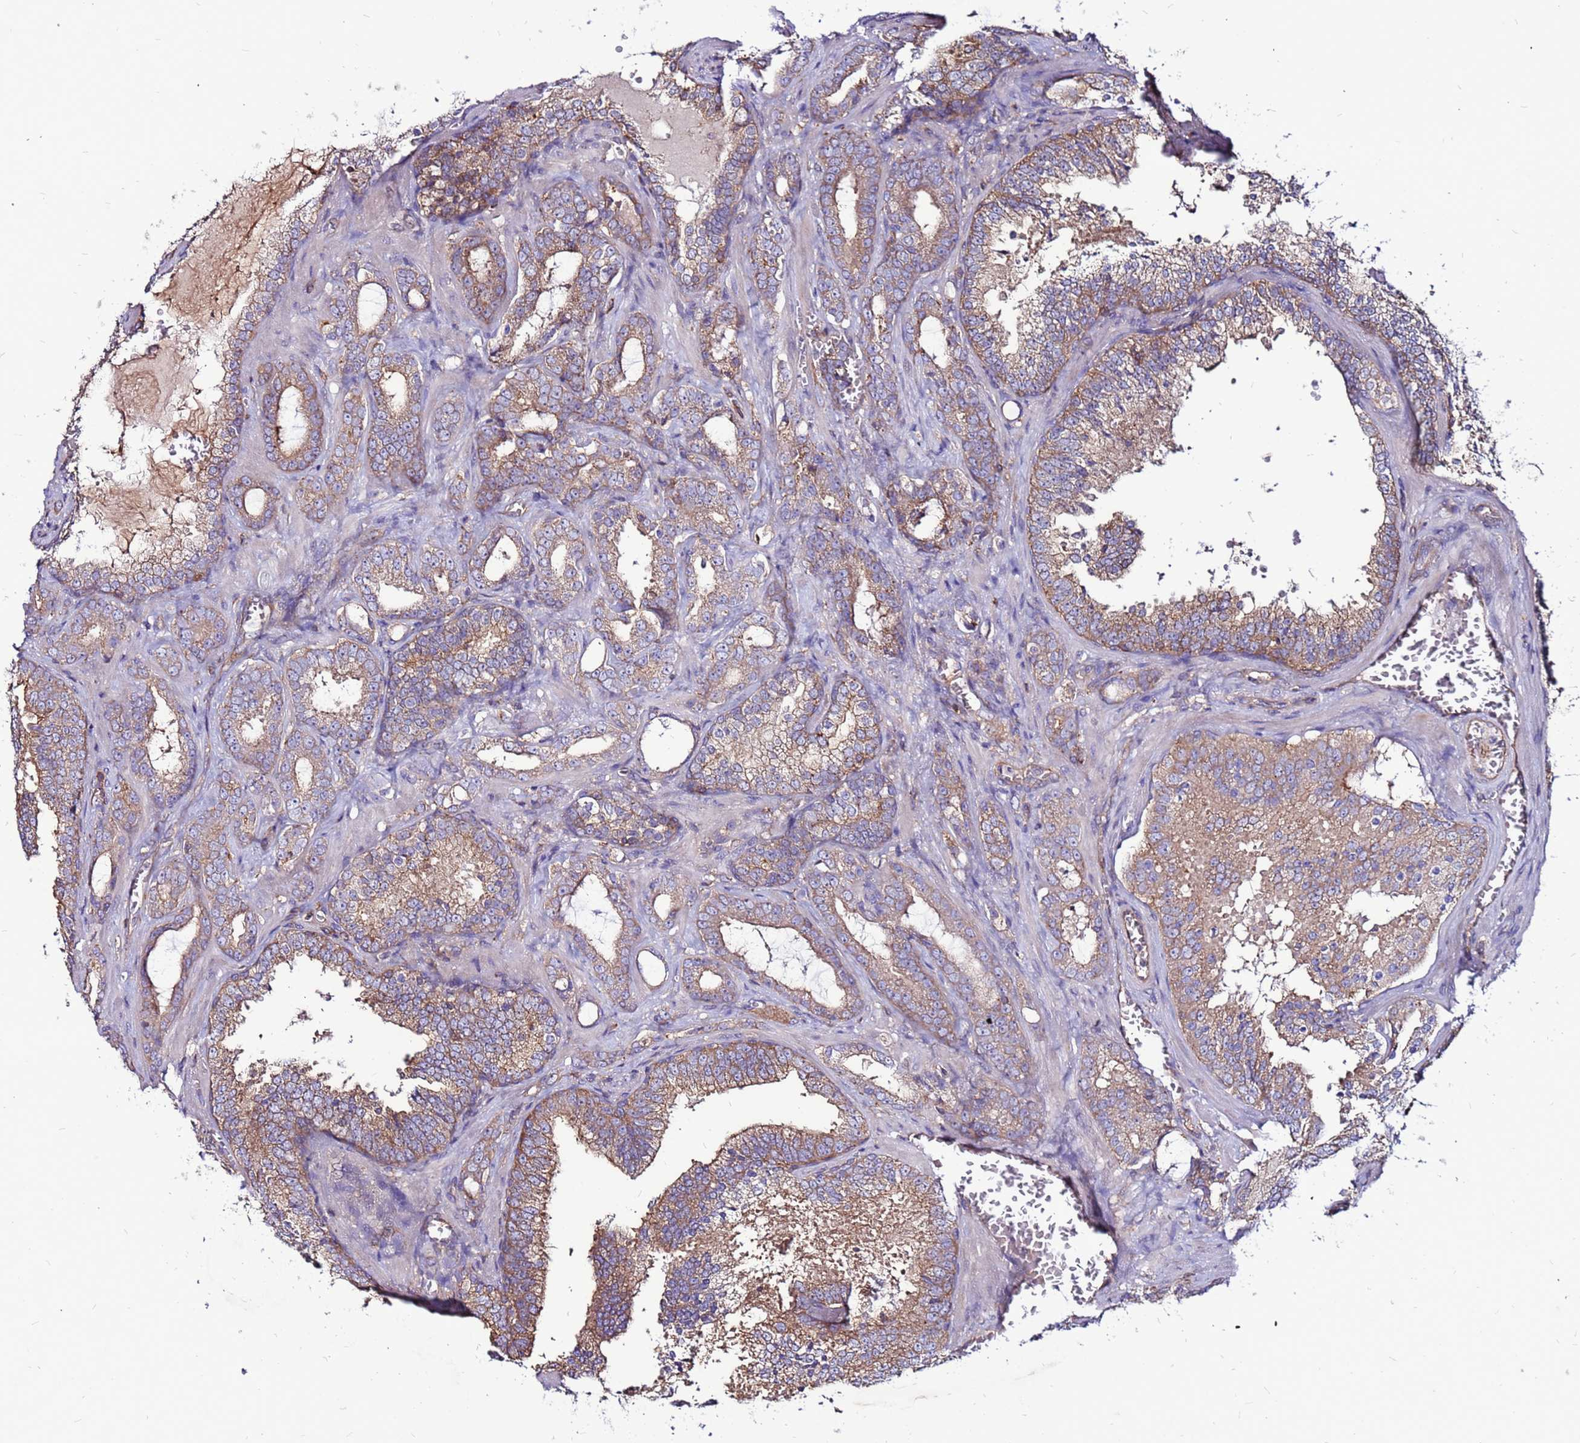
{"staining": {"intensity": "moderate", "quantity": ">75%", "location": "cytoplasmic/membranous"}, "tissue": "prostate cancer", "cell_type": "Tumor cells", "image_type": "cancer", "snomed": [{"axis": "morphology", "description": "Adenocarcinoma, High grade"}, {"axis": "topography", "description": "Prostate"}], "caption": "High-grade adenocarcinoma (prostate) stained with IHC demonstrates moderate cytoplasmic/membranous positivity in approximately >75% of tumor cells.", "gene": "NRN1L", "patient": {"sex": "male", "age": 72}}